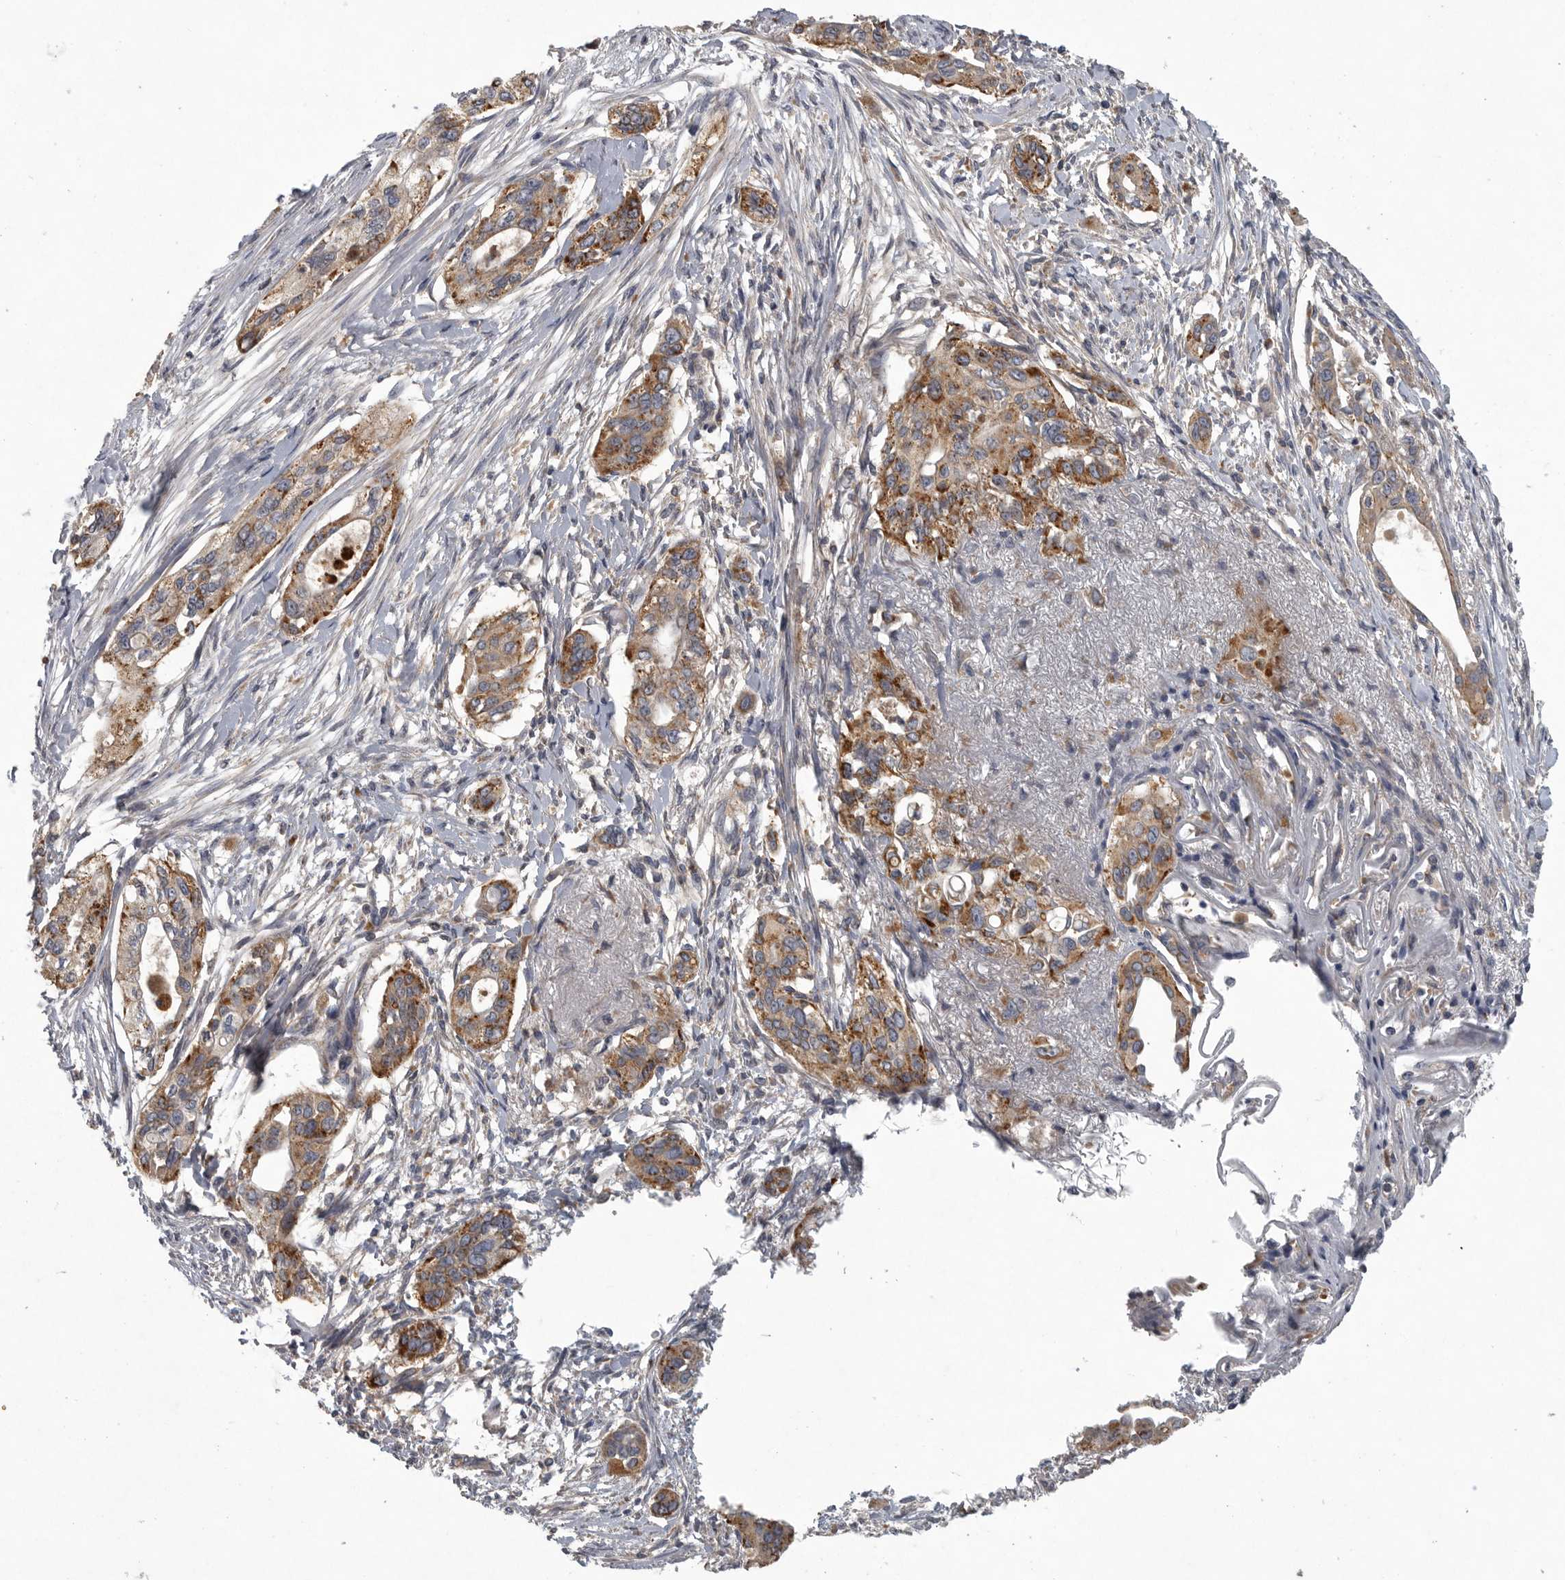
{"staining": {"intensity": "moderate", "quantity": ">75%", "location": "cytoplasmic/membranous"}, "tissue": "pancreatic cancer", "cell_type": "Tumor cells", "image_type": "cancer", "snomed": [{"axis": "morphology", "description": "Adenocarcinoma, NOS"}, {"axis": "topography", "description": "Pancreas"}], "caption": "Pancreatic adenocarcinoma stained for a protein (brown) shows moderate cytoplasmic/membranous positive staining in approximately >75% of tumor cells.", "gene": "LAMTOR3", "patient": {"sex": "female", "age": 60}}